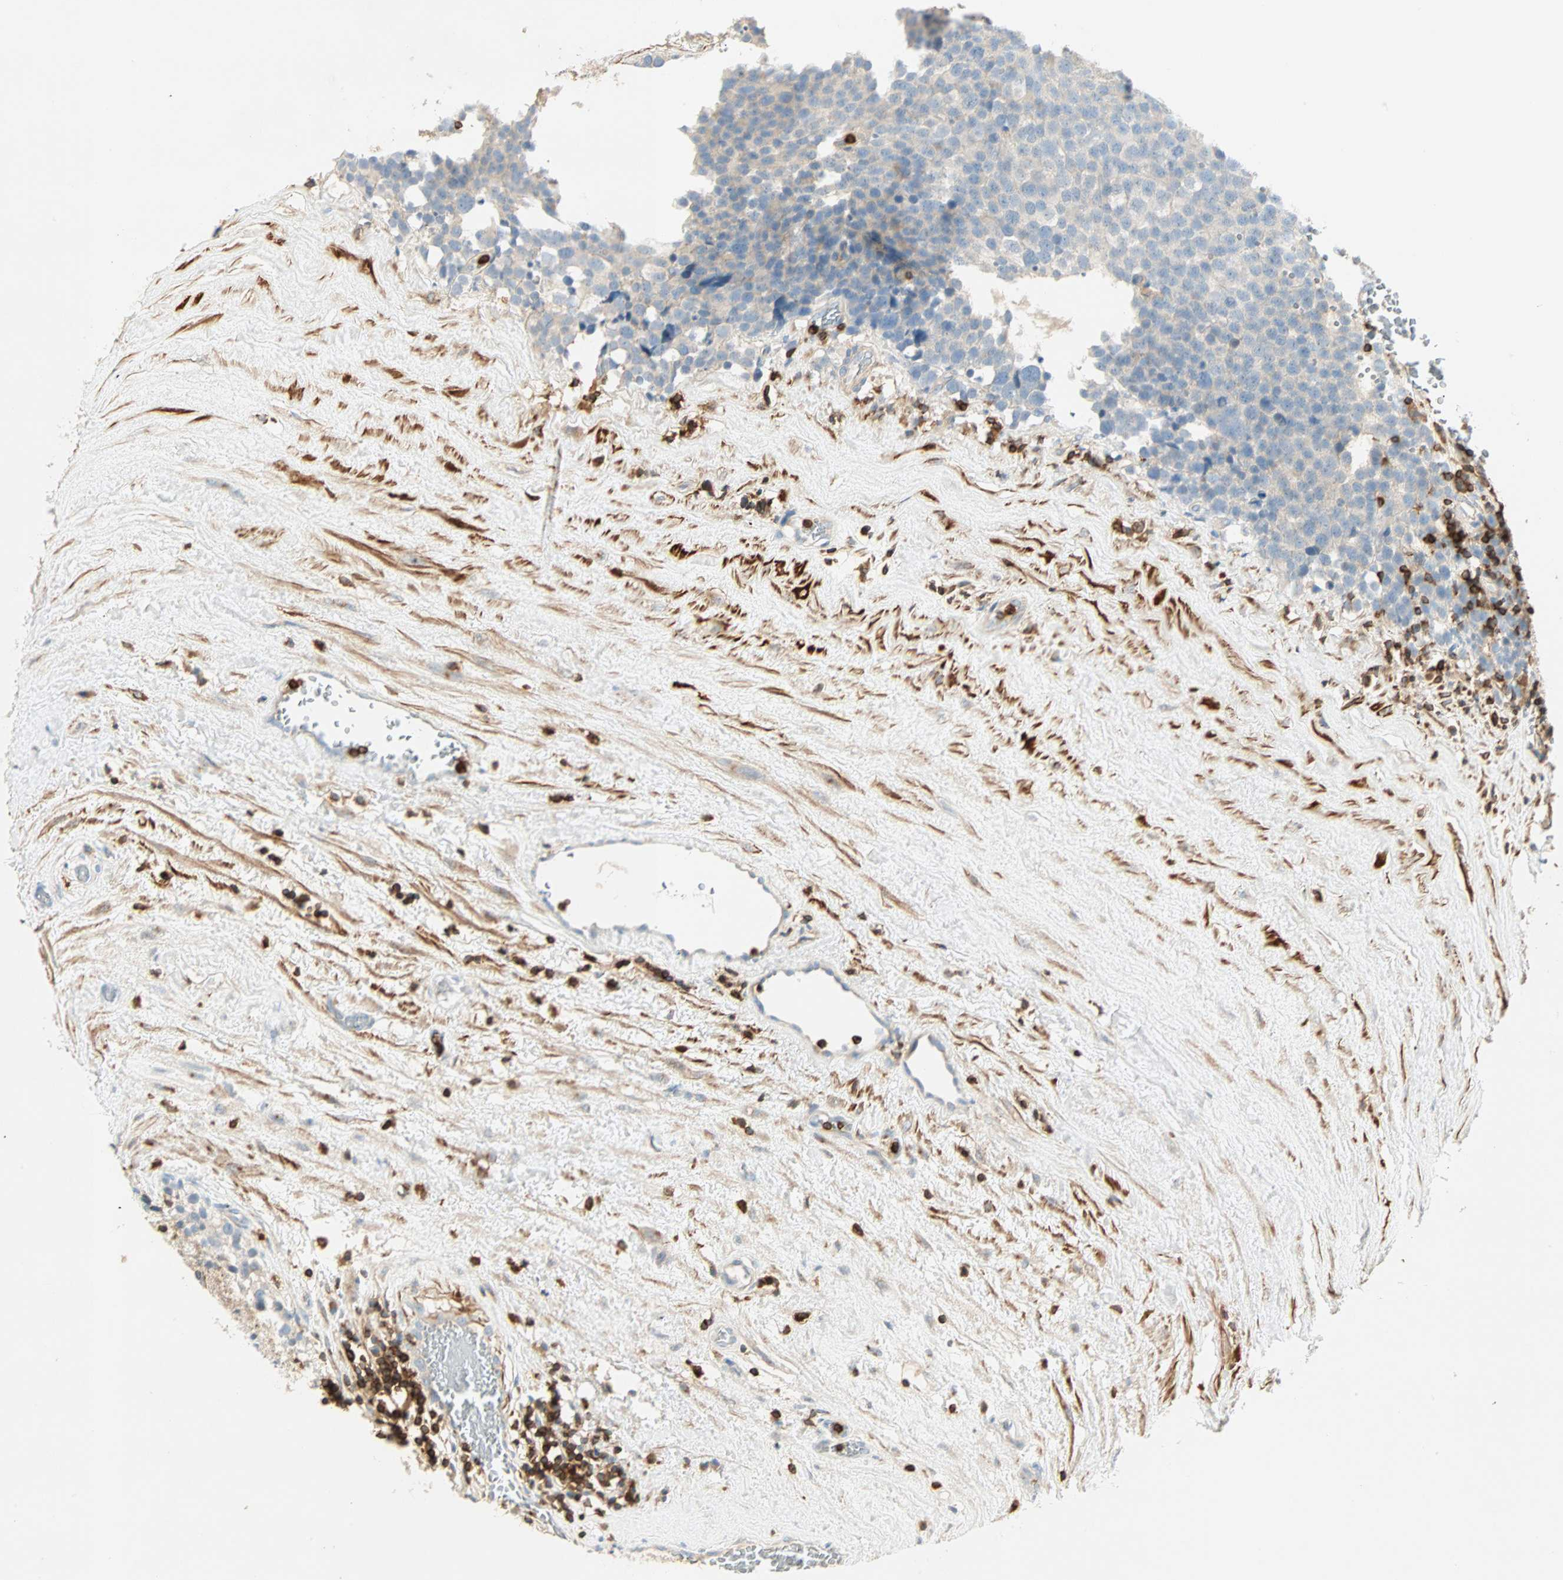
{"staining": {"intensity": "negative", "quantity": "none", "location": "none"}, "tissue": "testis cancer", "cell_type": "Tumor cells", "image_type": "cancer", "snomed": [{"axis": "morphology", "description": "Seminoma, NOS"}, {"axis": "topography", "description": "Testis"}], "caption": "A photomicrograph of human testis cancer is negative for staining in tumor cells.", "gene": "FMNL1", "patient": {"sex": "male", "age": 71}}